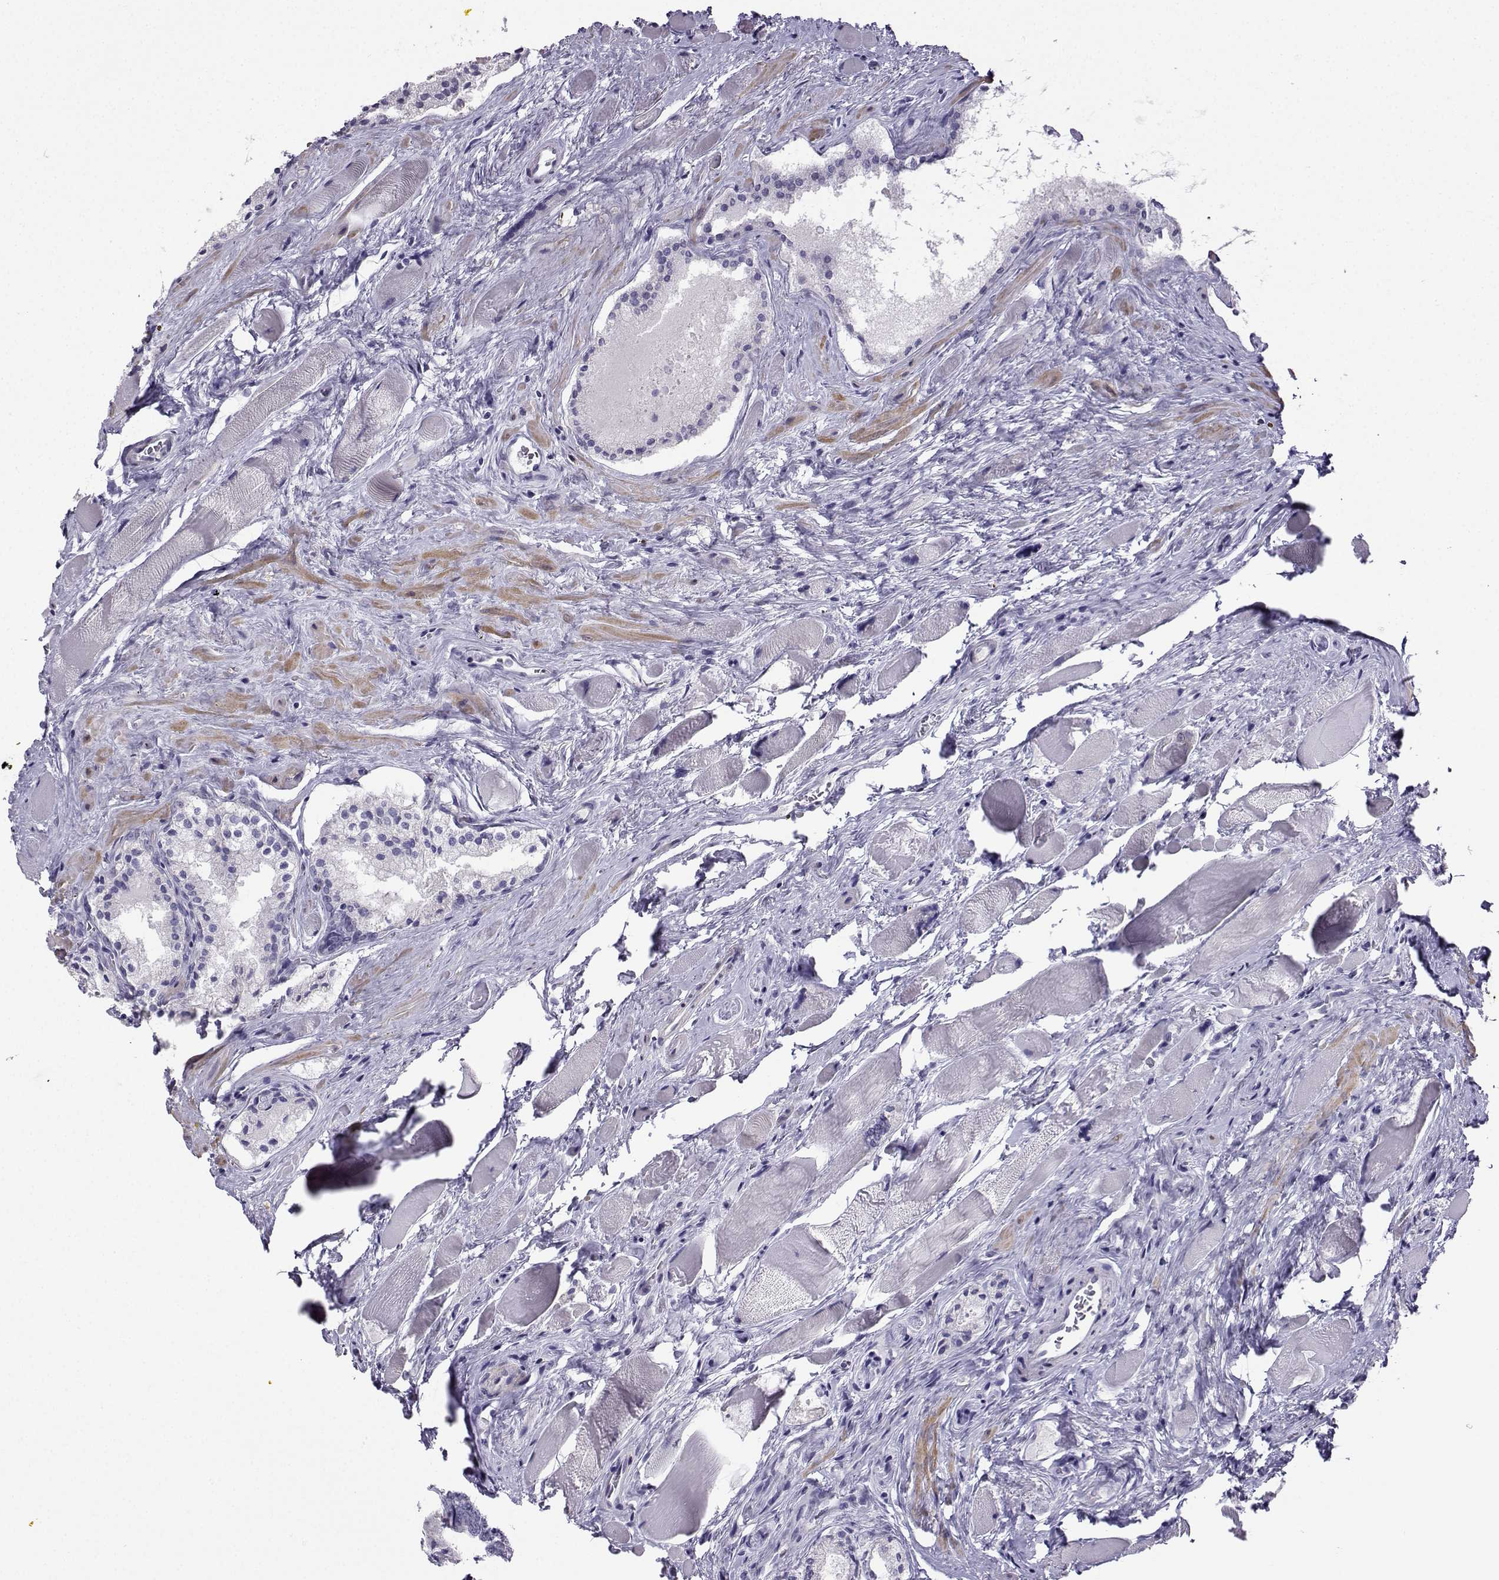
{"staining": {"intensity": "negative", "quantity": "none", "location": "none"}, "tissue": "prostate cancer", "cell_type": "Tumor cells", "image_type": "cancer", "snomed": [{"axis": "morphology", "description": "Adenocarcinoma, NOS"}, {"axis": "morphology", "description": "Adenocarcinoma, High grade"}, {"axis": "topography", "description": "Prostate"}], "caption": "DAB immunohistochemical staining of prostate cancer shows no significant positivity in tumor cells.", "gene": "KIF17", "patient": {"sex": "male", "age": 62}}